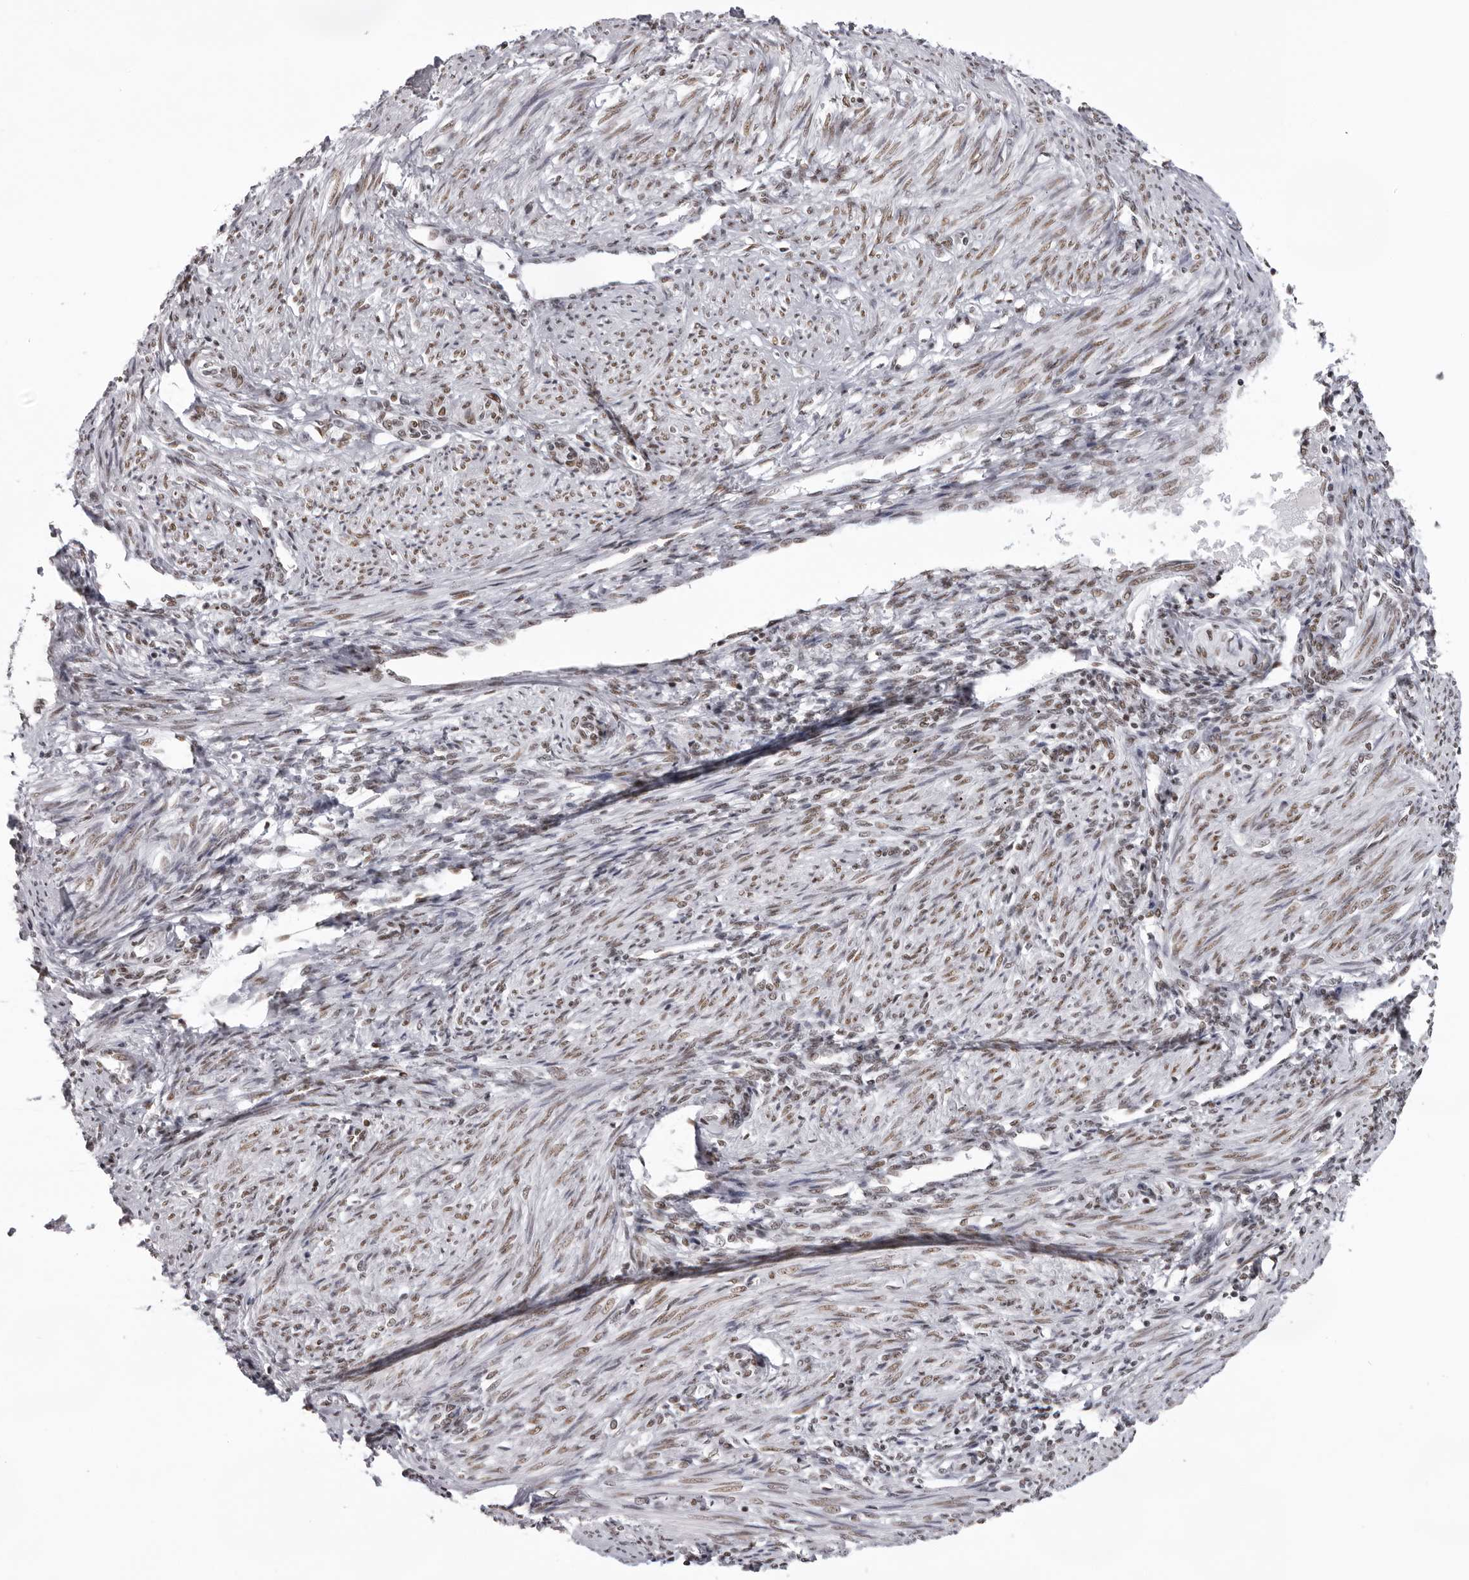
{"staining": {"intensity": "moderate", "quantity": "25%-75%", "location": "nuclear"}, "tissue": "endometrium", "cell_type": "Cells in endometrial stroma", "image_type": "normal", "snomed": [{"axis": "morphology", "description": "Normal tissue, NOS"}, {"axis": "topography", "description": "Endometrium"}], "caption": "Approximately 25%-75% of cells in endometrial stroma in unremarkable endometrium demonstrate moderate nuclear protein expression as visualized by brown immunohistochemical staining.", "gene": "DHX9", "patient": {"sex": "female", "age": 42}}